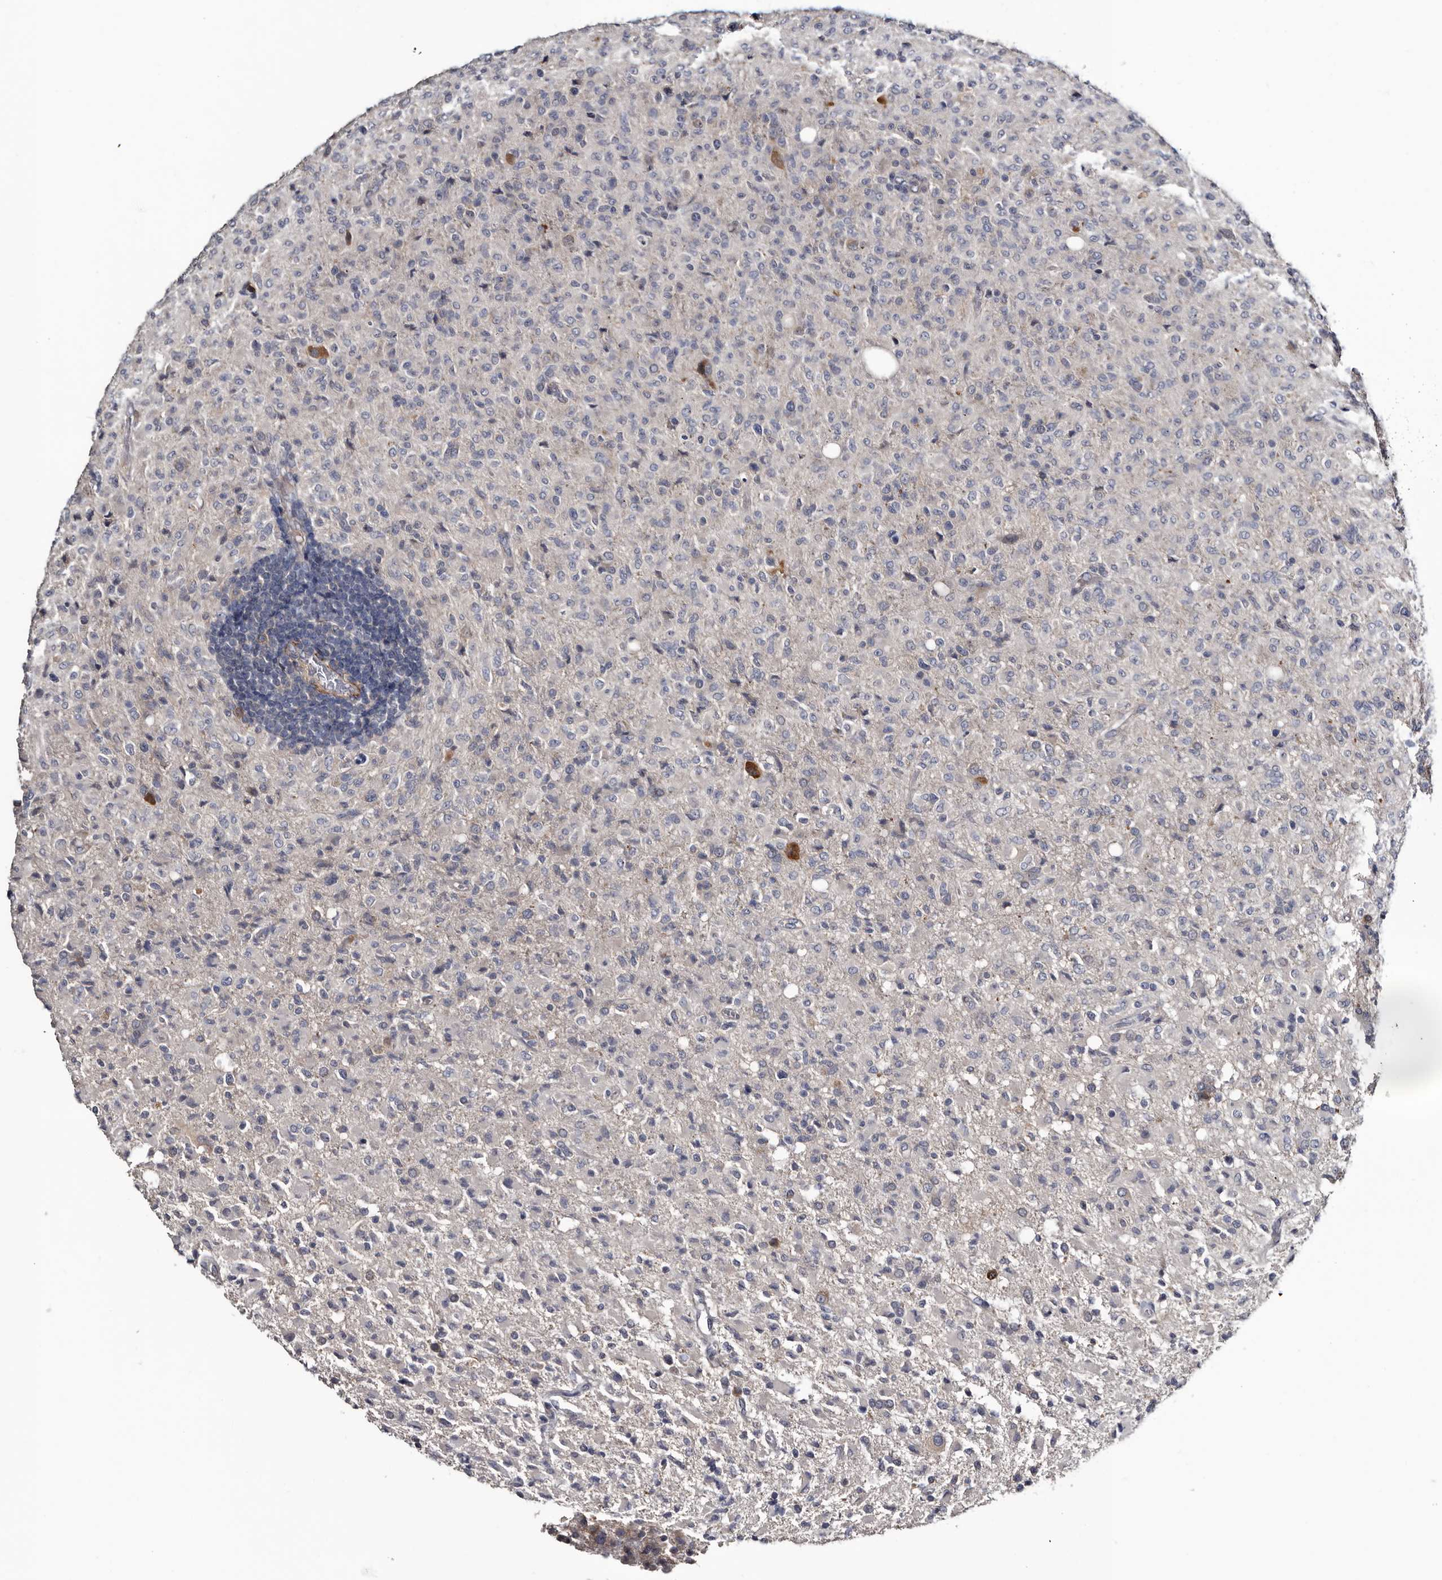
{"staining": {"intensity": "negative", "quantity": "none", "location": "none"}, "tissue": "glioma", "cell_type": "Tumor cells", "image_type": "cancer", "snomed": [{"axis": "morphology", "description": "Glioma, malignant, High grade"}, {"axis": "topography", "description": "Brain"}], "caption": "The photomicrograph displays no staining of tumor cells in malignant glioma (high-grade).", "gene": "IARS1", "patient": {"sex": "female", "age": 57}}